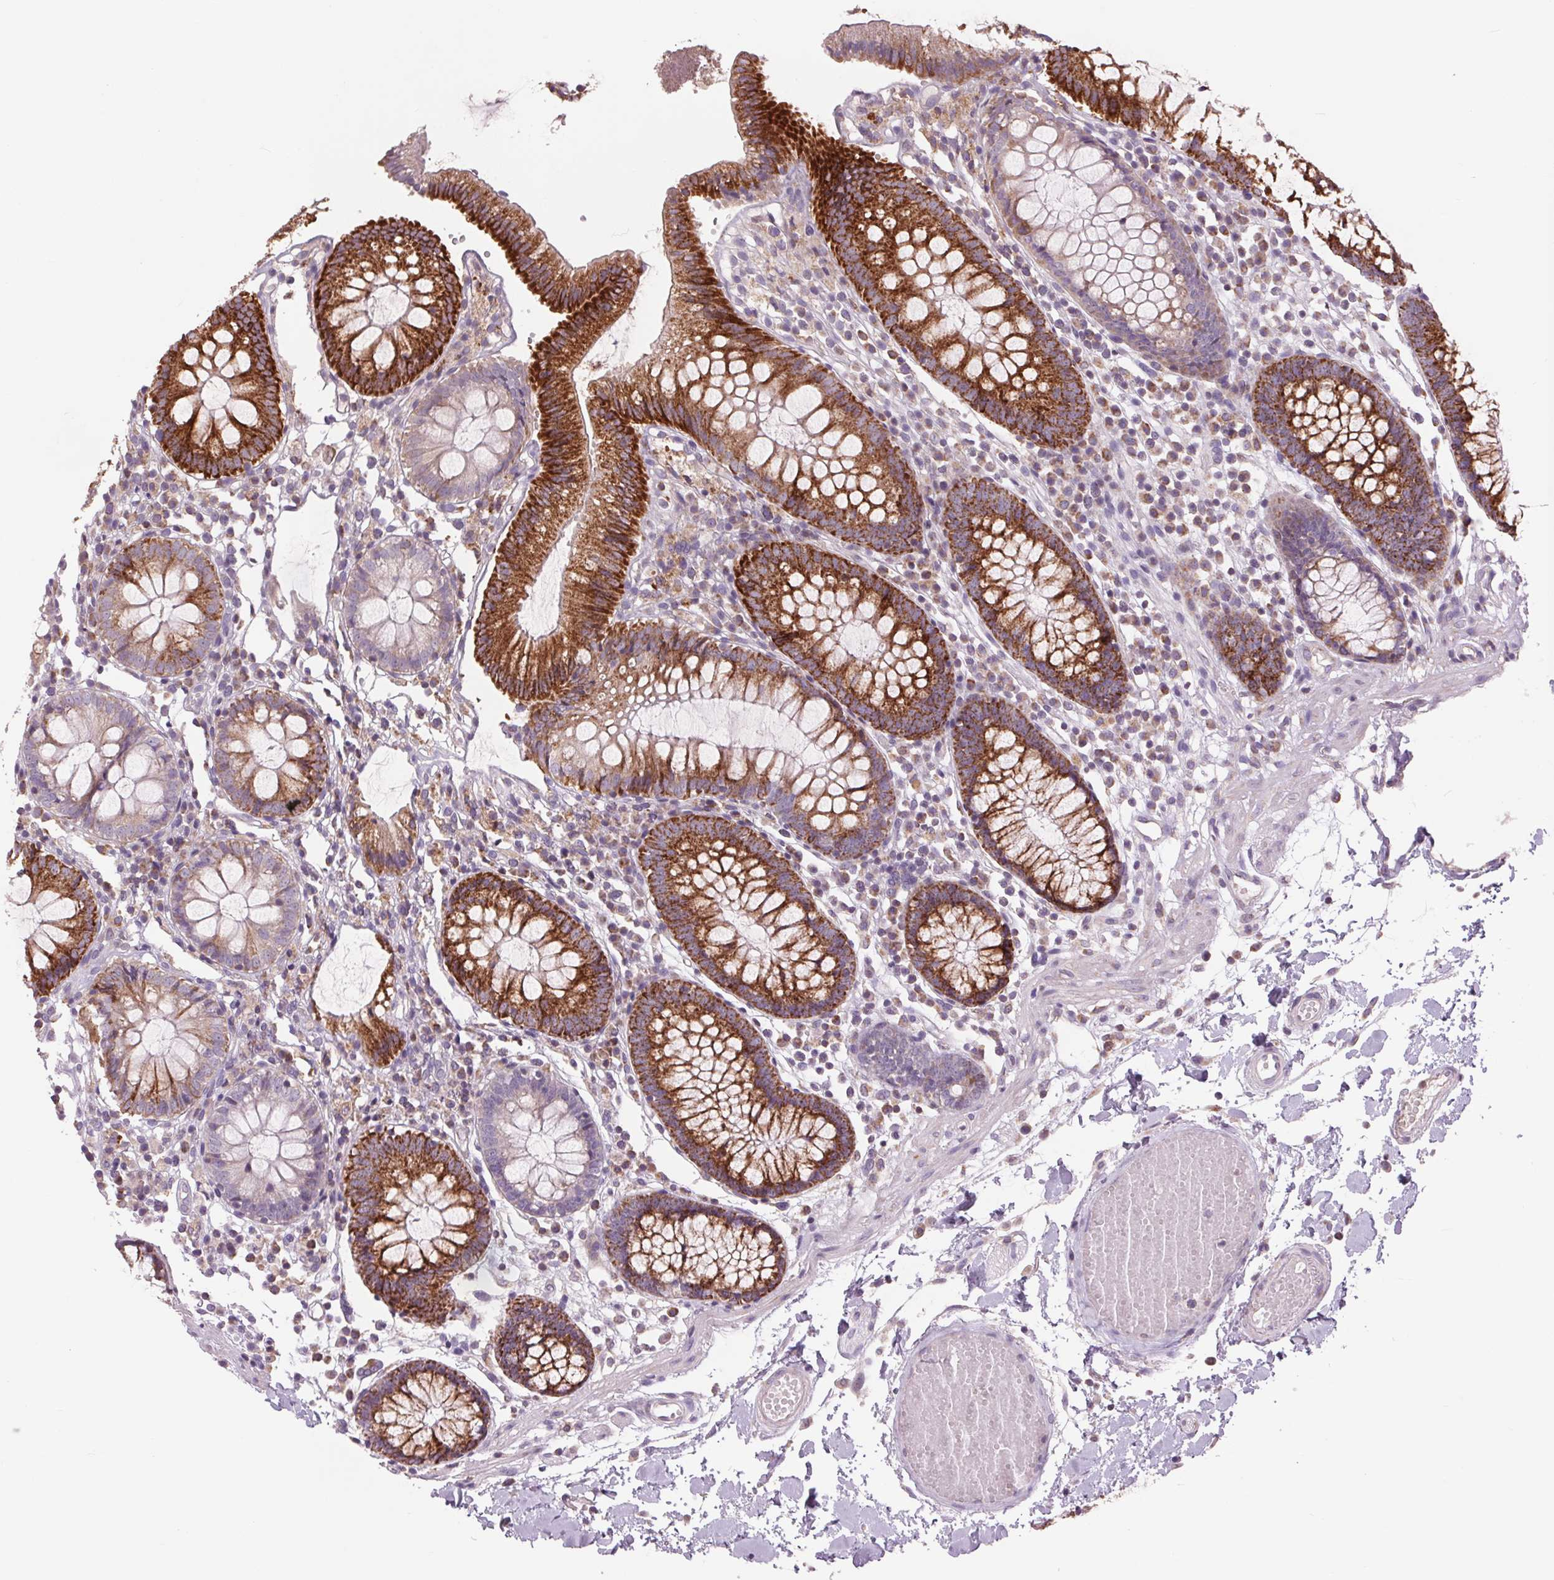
{"staining": {"intensity": "negative", "quantity": "none", "location": "none"}, "tissue": "colon", "cell_type": "Endothelial cells", "image_type": "normal", "snomed": [{"axis": "morphology", "description": "Normal tissue, NOS"}, {"axis": "morphology", "description": "Adenocarcinoma, NOS"}, {"axis": "topography", "description": "Colon"}], "caption": "Colon stained for a protein using IHC demonstrates no expression endothelial cells.", "gene": "COX6A1", "patient": {"sex": "male", "age": 83}}